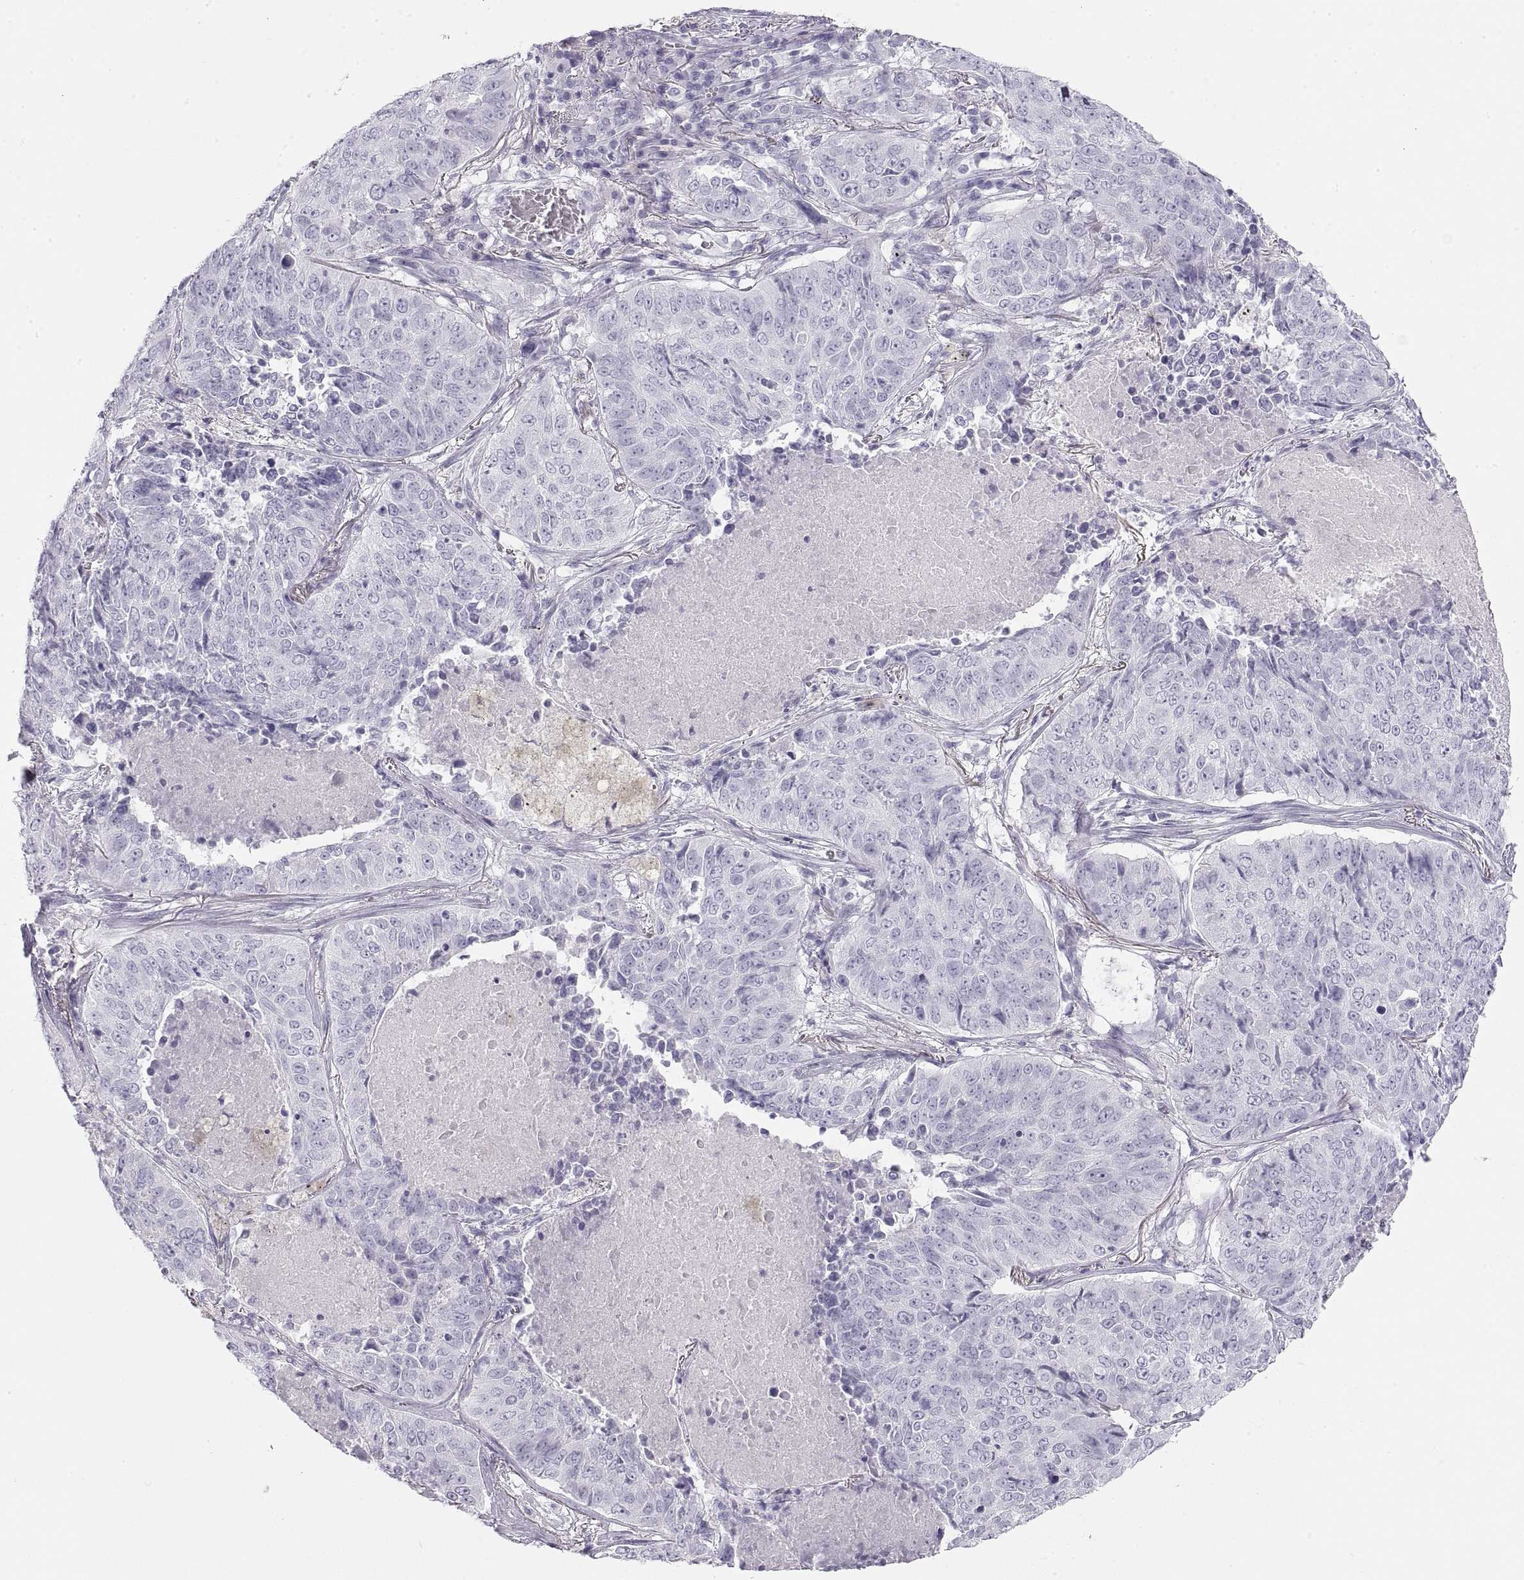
{"staining": {"intensity": "negative", "quantity": "none", "location": "none"}, "tissue": "lung cancer", "cell_type": "Tumor cells", "image_type": "cancer", "snomed": [{"axis": "morphology", "description": "Normal tissue, NOS"}, {"axis": "morphology", "description": "Squamous cell carcinoma, NOS"}, {"axis": "topography", "description": "Bronchus"}, {"axis": "topography", "description": "Lung"}], "caption": "This is an IHC image of squamous cell carcinoma (lung). There is no expression in tumor cells.", "gene": "SEMG1", "patient": {"sex": "male", "age": 64}}